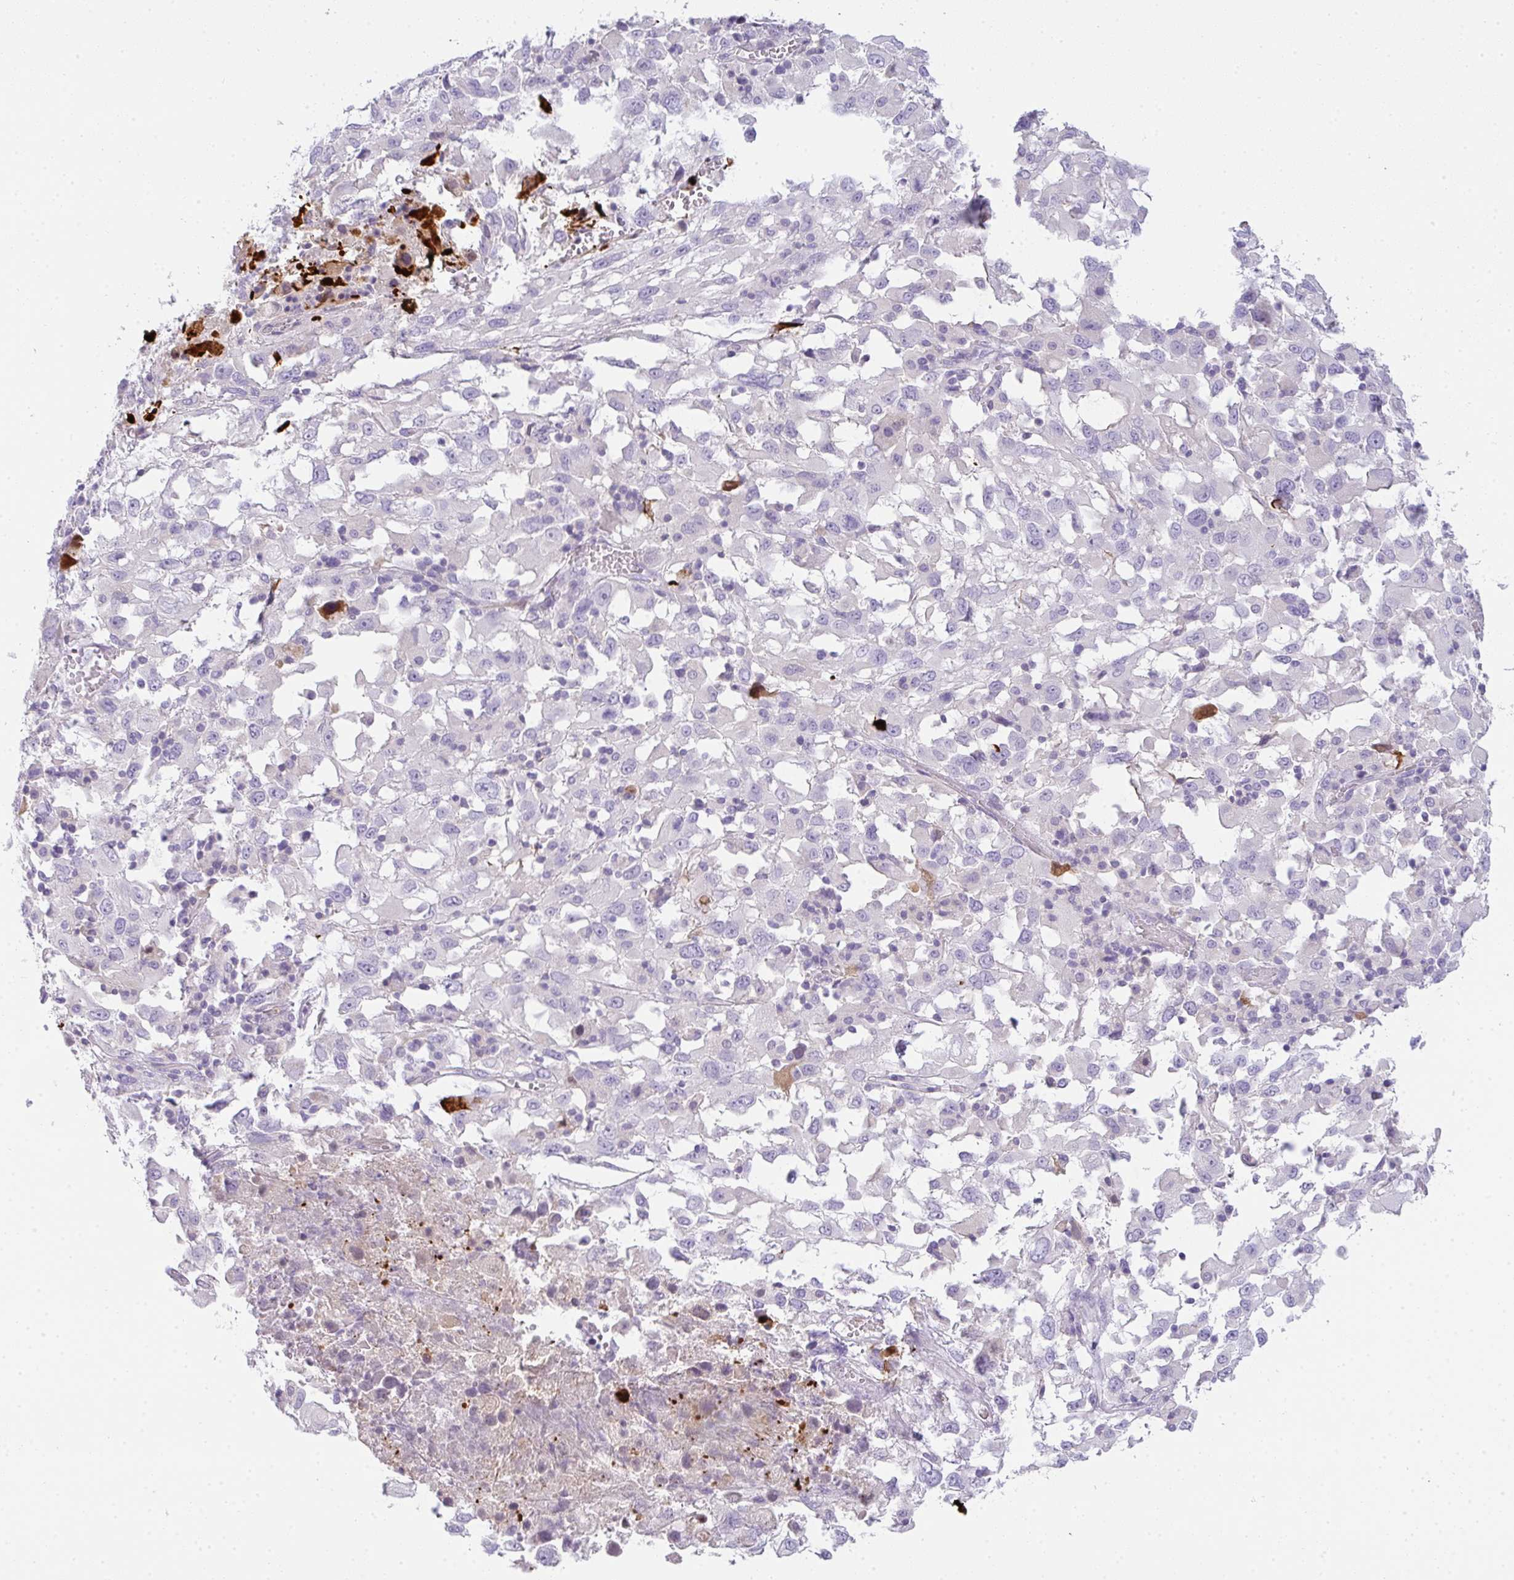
{"staining": {"intensity": "negative", "quantity": "none", "location": "none"}, "tissue": "melanoma", "cell_type": "Tumor cells", "image_type": "cancer", "snomed": [{"axis": "morphology", "description": "Malignant melanoma, Metastatic site"}, {"axis": "topography", "description": "Soft tissue"}], "caption": "This is a micrograph of immunohistochemistry (IHC) staining of melanoma, which shows no expression in tumor cells.", "gene": "COX7B", "patient": {"sex": "male", "age": 50}}